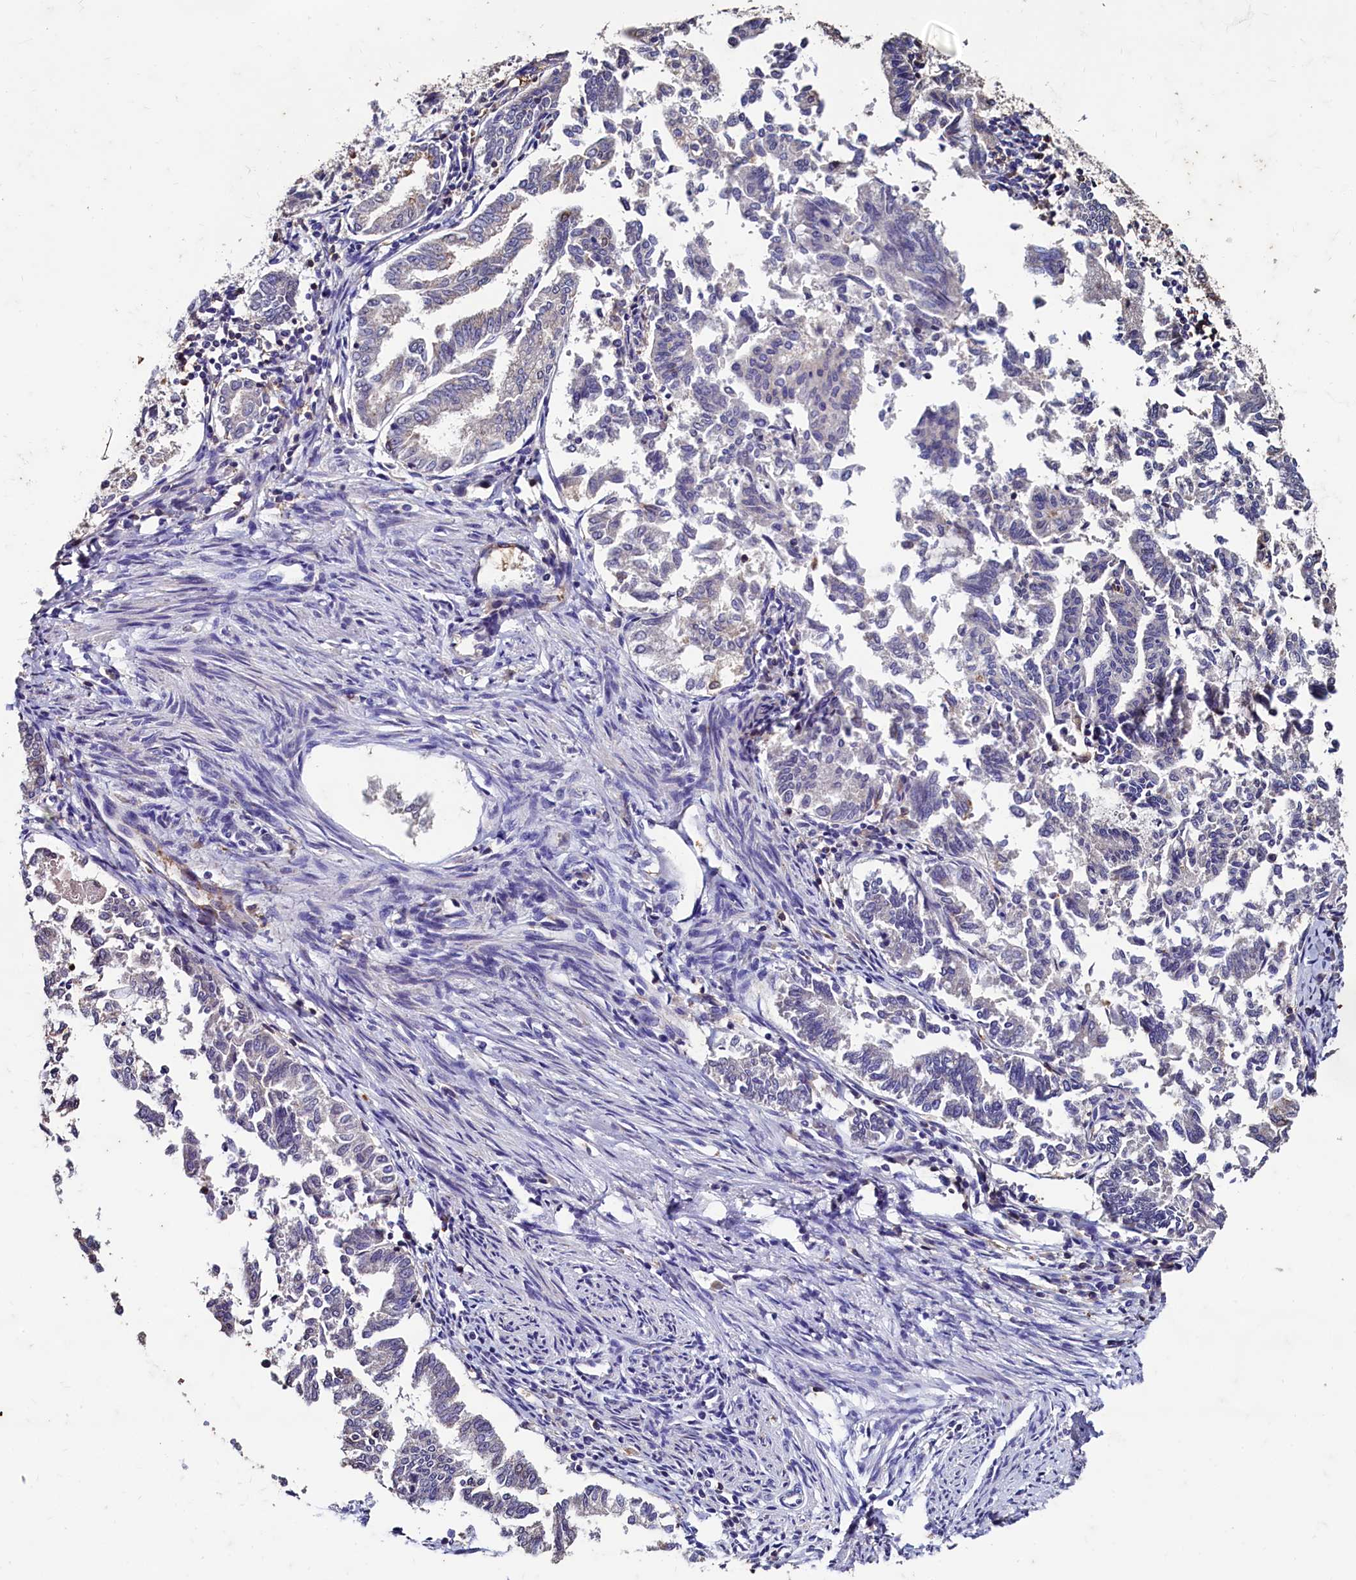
{"staining": {"intensity": "negative", "quantity": "none", "location": "none"}, "tissue": "endometrial cancer", "cell_type": "Tumor cells", "image_type": "cancer", "snomed": [{"axis": "morphology", "description": "Adenocarcinoma, NOS"}, {"axis": "topography", "description": "Endometrium"}], "caption": "IHC micrograph of neoplastic tissue: human adenocarcinoma (endometrial) stained with DAB (3,3'-diaminobenzidine) exhibits no significant protein staining in tumor cells. (Immunohistochemistry, brightfield microscopy, high magnification).", "gene": "CSTPP1", "patient": {"sex": "female", "age": 79}}